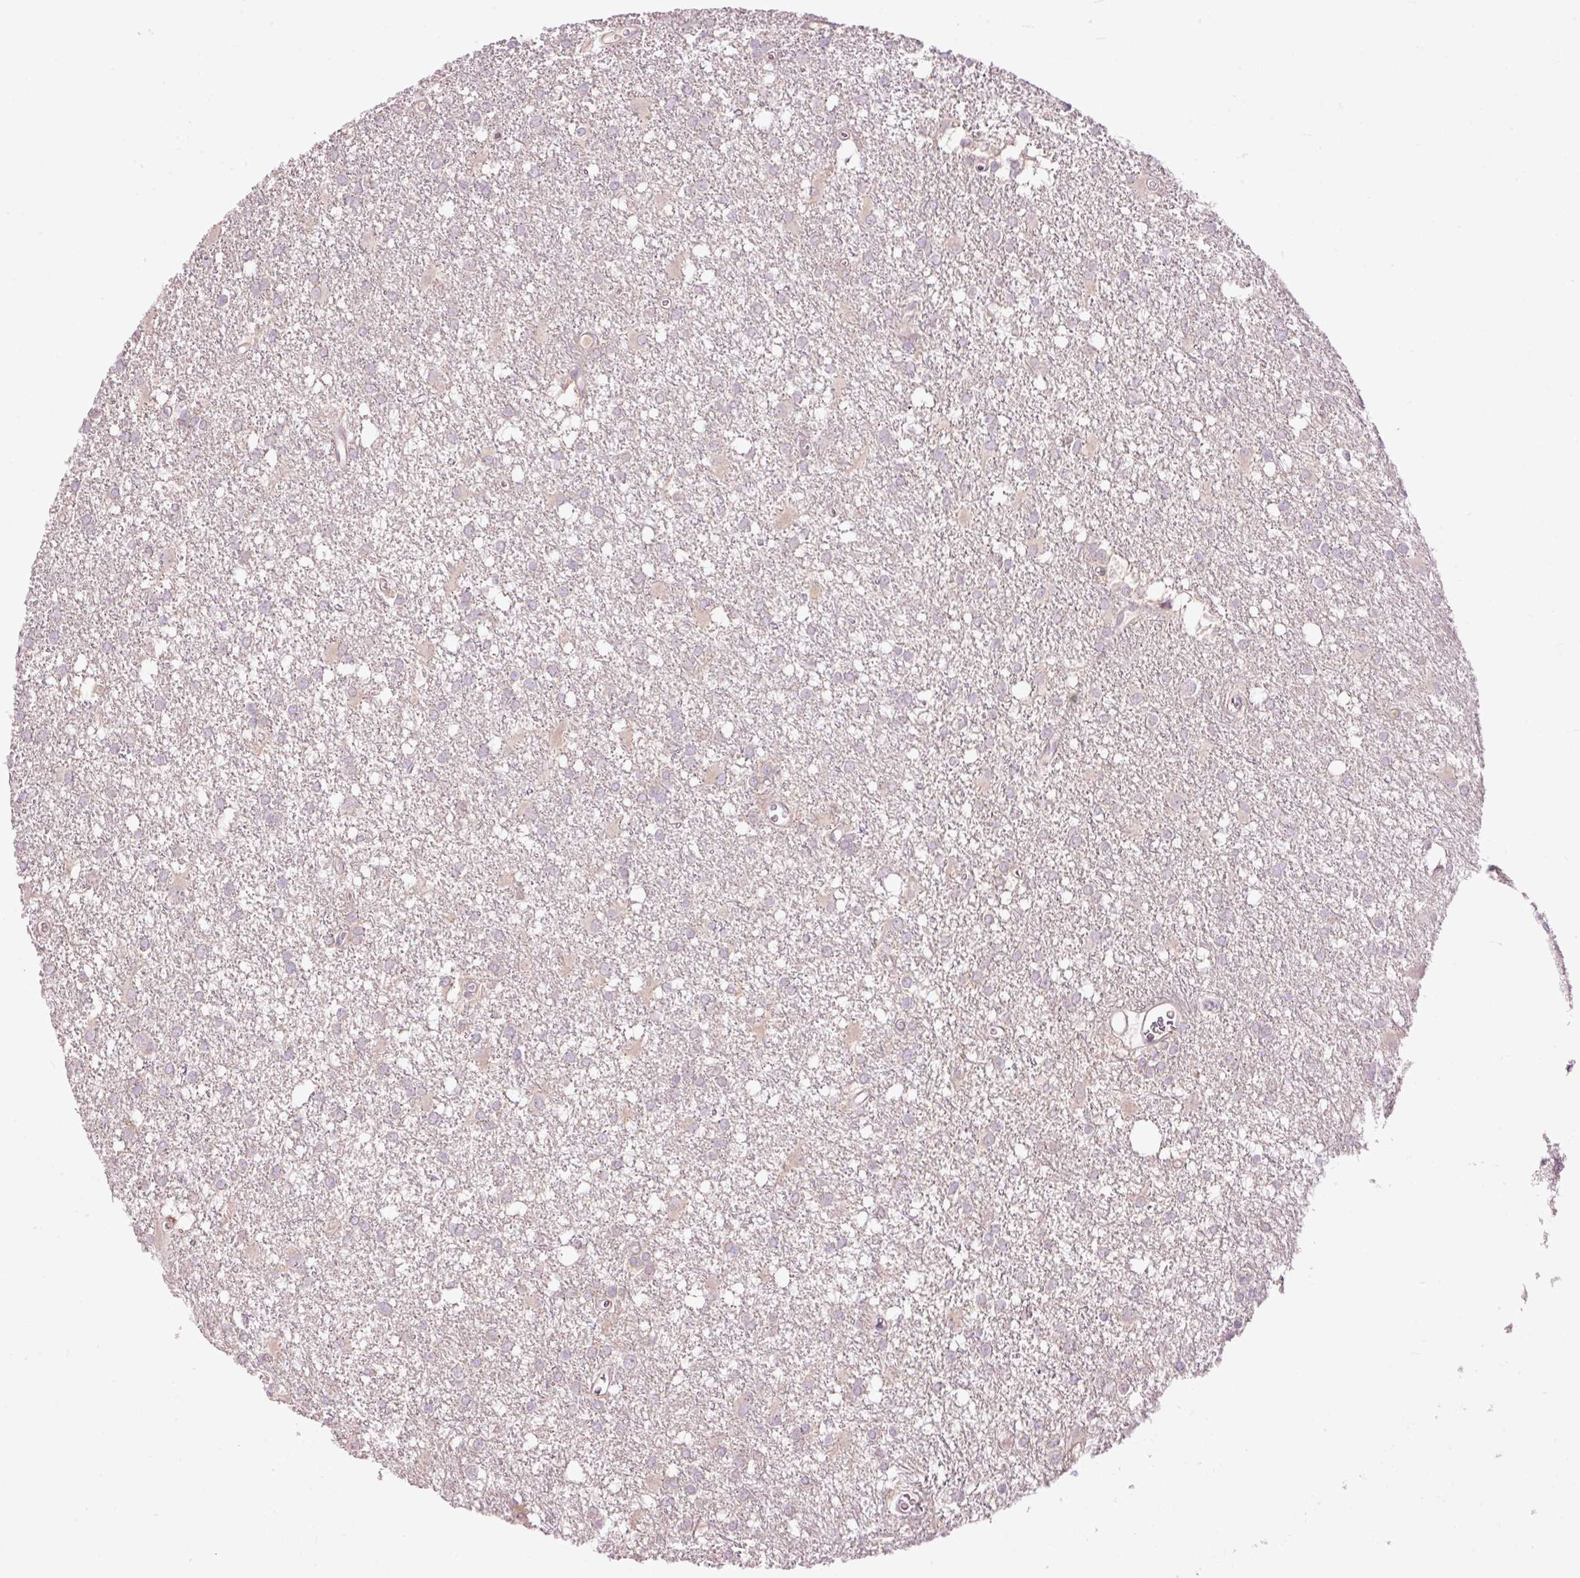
{"staining": {"intensity": "negative", "quantity": "none", "location": "none"}, "tissue": "glioma", "cell_type": "Tumor cells", "image_type": "cancer", "snomed": [{"axis": "morphology", "description": "Glioma, malignant, High grade"}, {"axis": "topography", "description": "Brain"}], "caption": "Immunohistochemistry photomicrograph of human glioma stained for a protein (brown), which exhibits no positivity in tumor cells.", "gene": "FCRL4", "patient": {"sex": "male", "age": 48}}